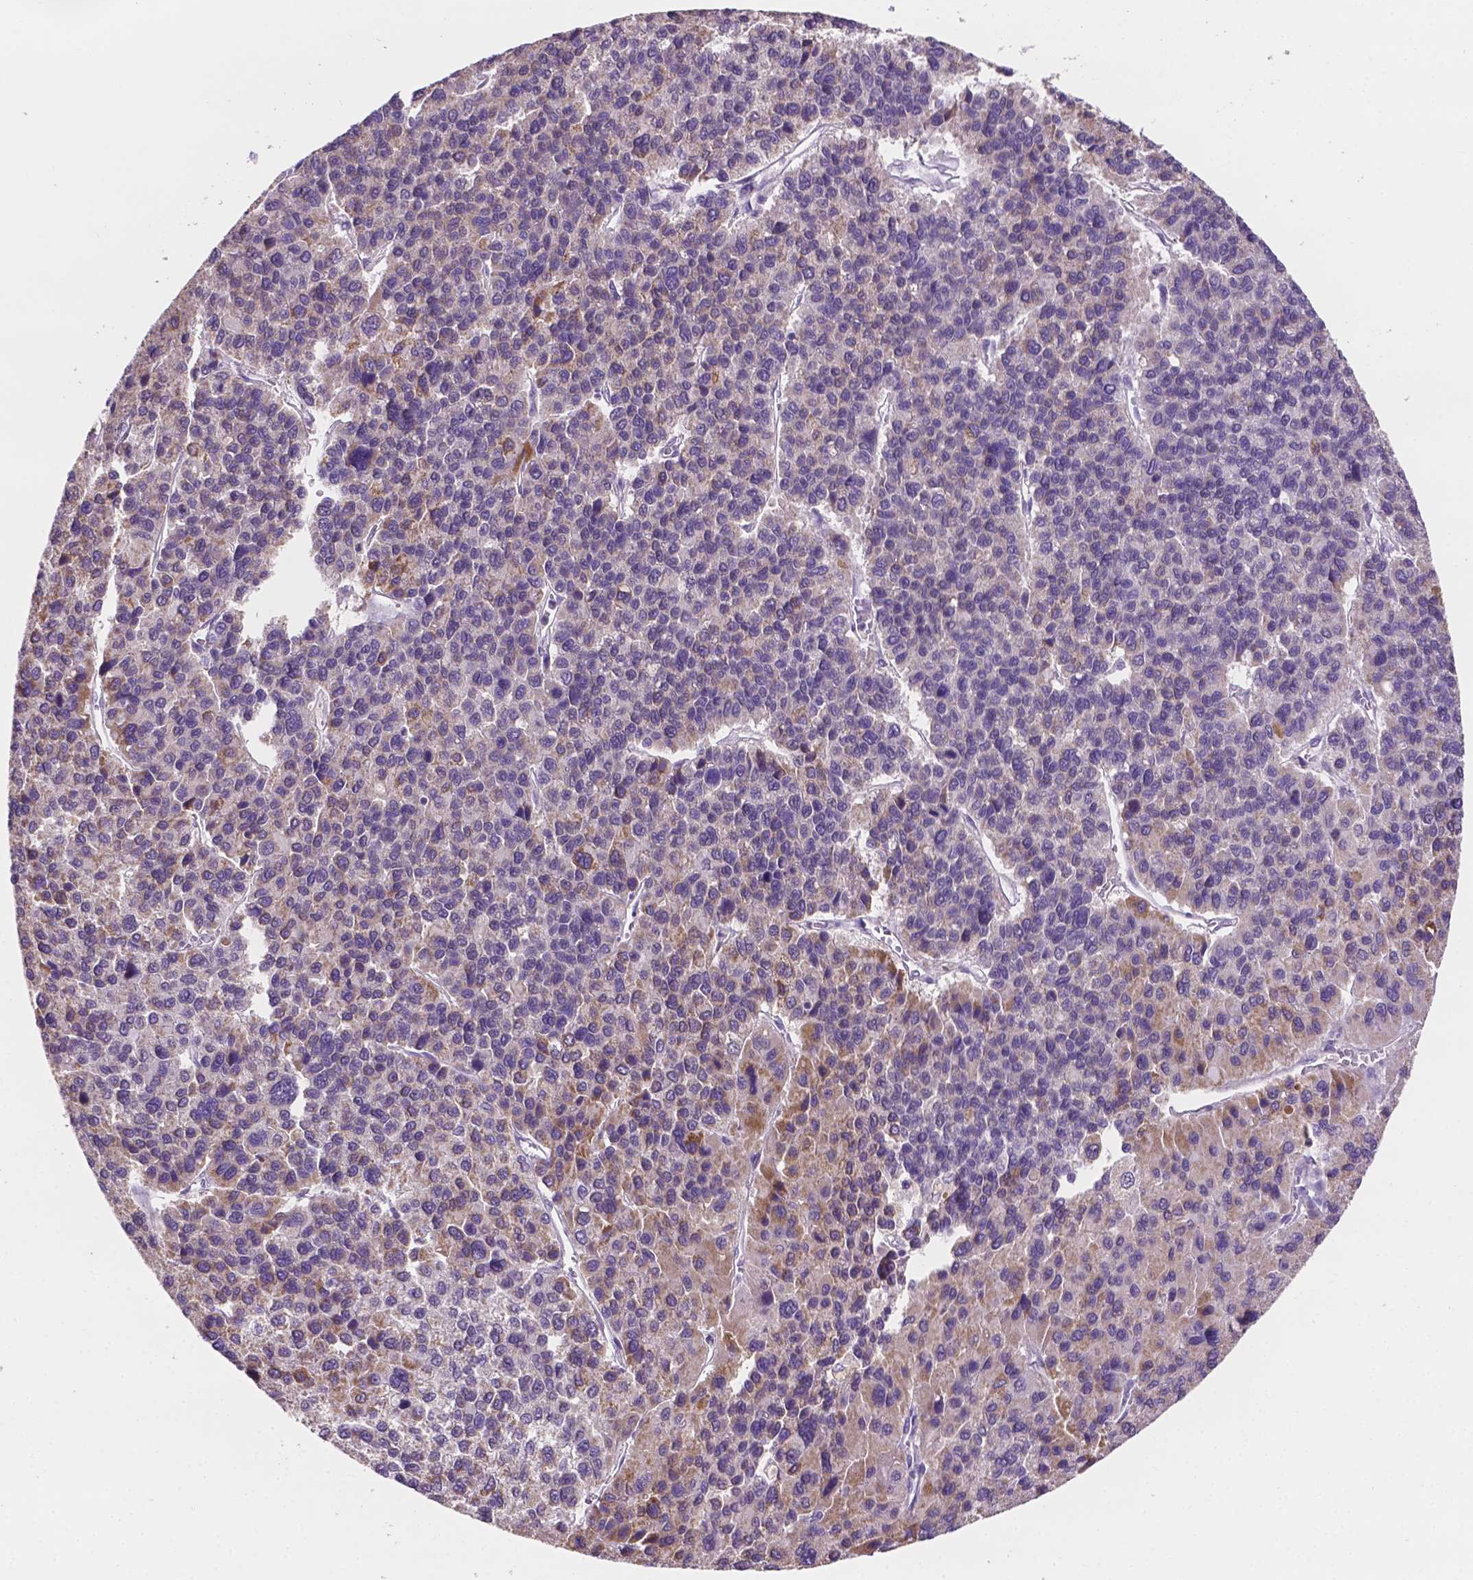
{"staining": {"intensity": "moderate", "quantity": "25%-75%", "location": "nuclear"}, "tissue": "liver cancer", "cell_type": "Tumor cells", "image_type": "cancer", "snomed": [{"axis": "morphology", "description": "Carcinoma, Hepatocellular, NOS"}, {"axis": "topography", "description": "Liver"}], "caption": "Brown immunohistochemical staining in hepatocellular carcinoma (liver) displays moderate nuclear expression in about 25%-75% of tumor cells. (DAB IHC with brightfield microscopy, high magnification).", "gene": "MROH6", "patient": {"sex": "female", "age": 41}}